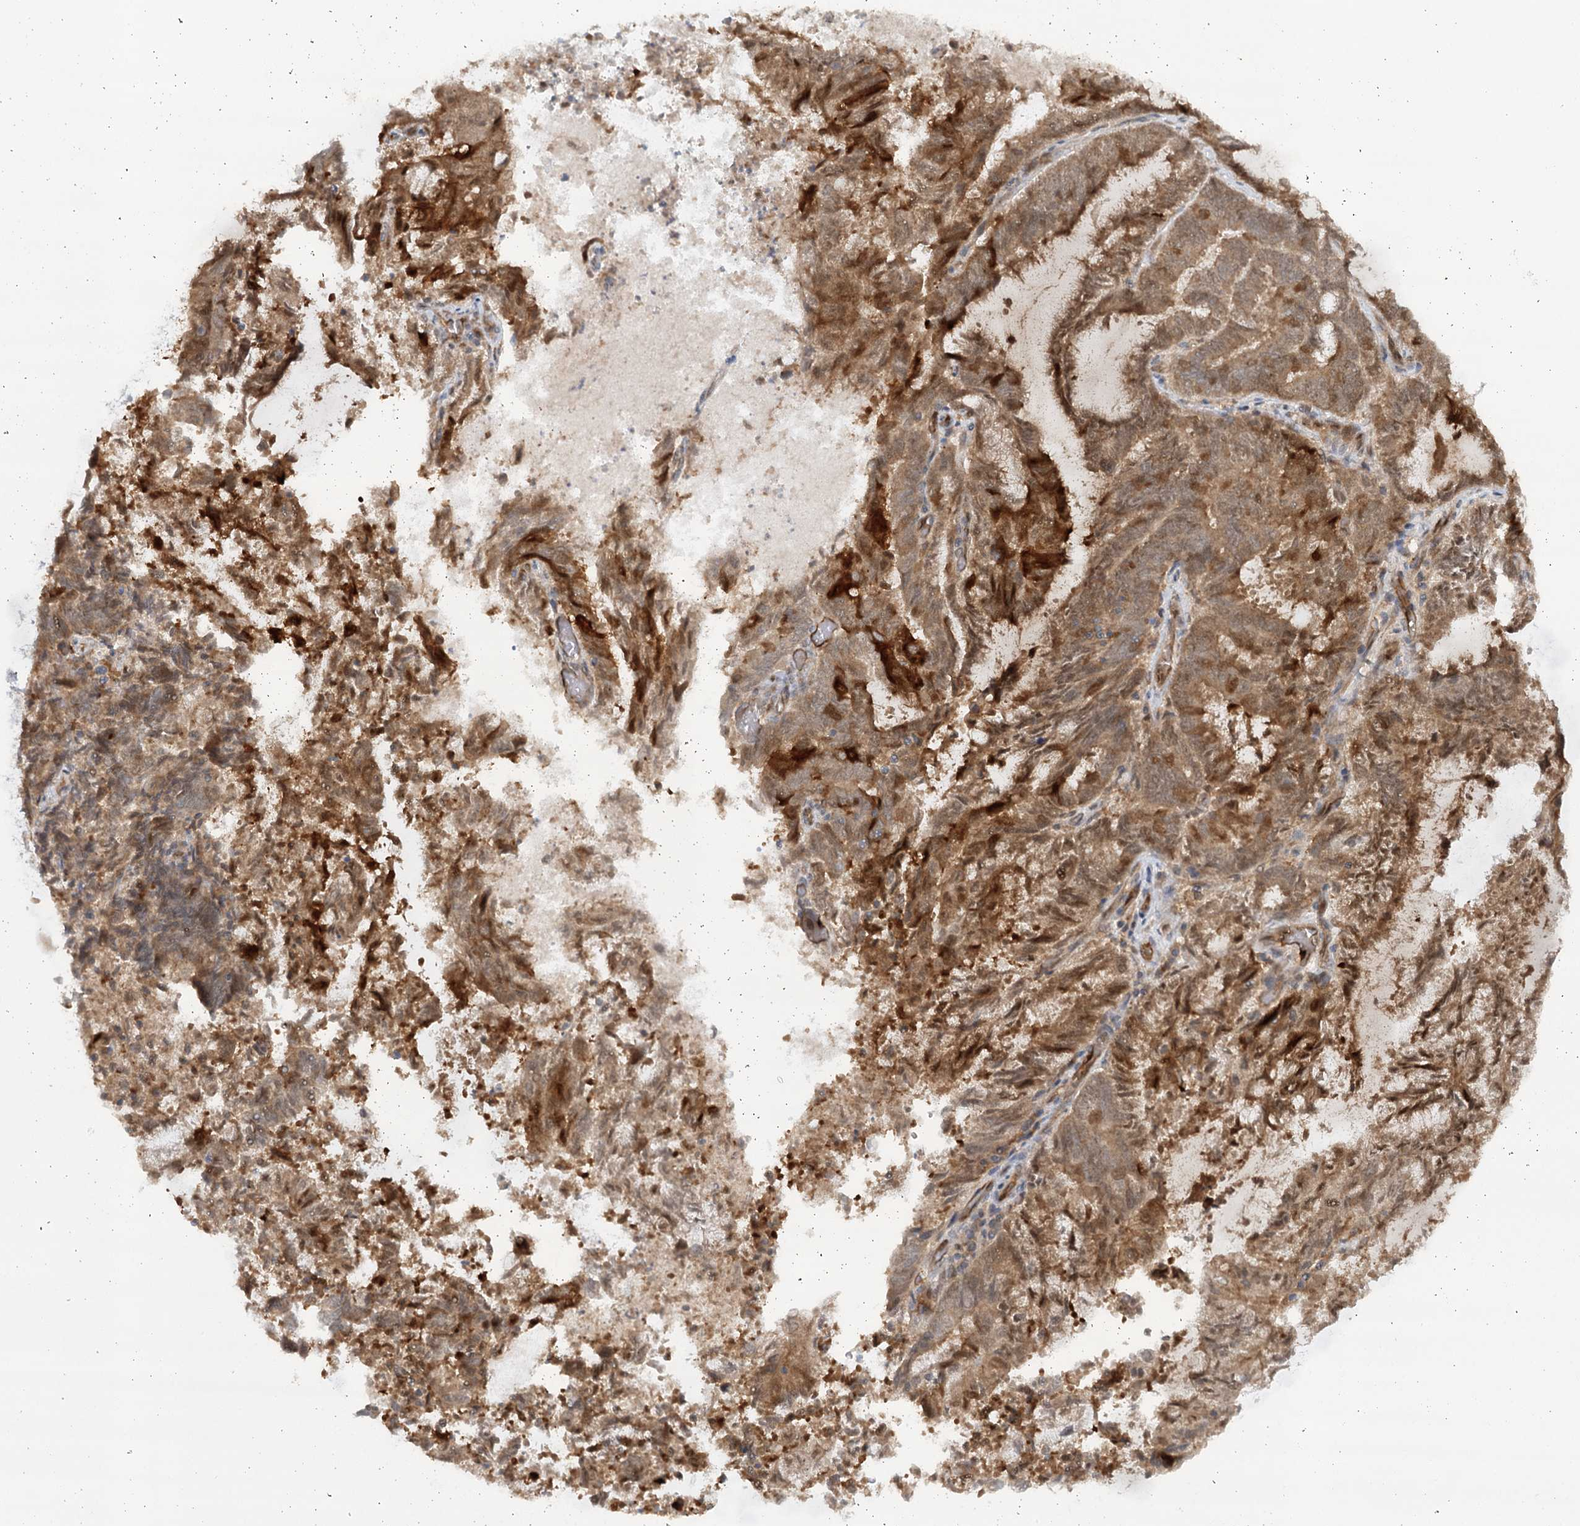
{"staining": {"intensity": "moderate", "quantity": ">75%", "location": "cytoplasmic/membranous,nuclear"}, "tissue": "endometrial cancer", "cell_type": "Tumor cells", "image_type": "cancer", "snomed": [{"axis": "morphology", "description": "Adenocarcinoma, NOS"}, {"axis": "topography", "description": "Endometrium"}], "caption": "Brown immunohistochemical staining in human endometrial cancer reveals moderate cytoplasmic/membranous and nuclear expression in approximately >75% of tumor cells. (DAB (3,3'-diaminobenzidine) IHC, brown staining for protein, blue staining for nuclei).", "gene": "GBE1", "patient": {"sex": "female", "age": 80}}